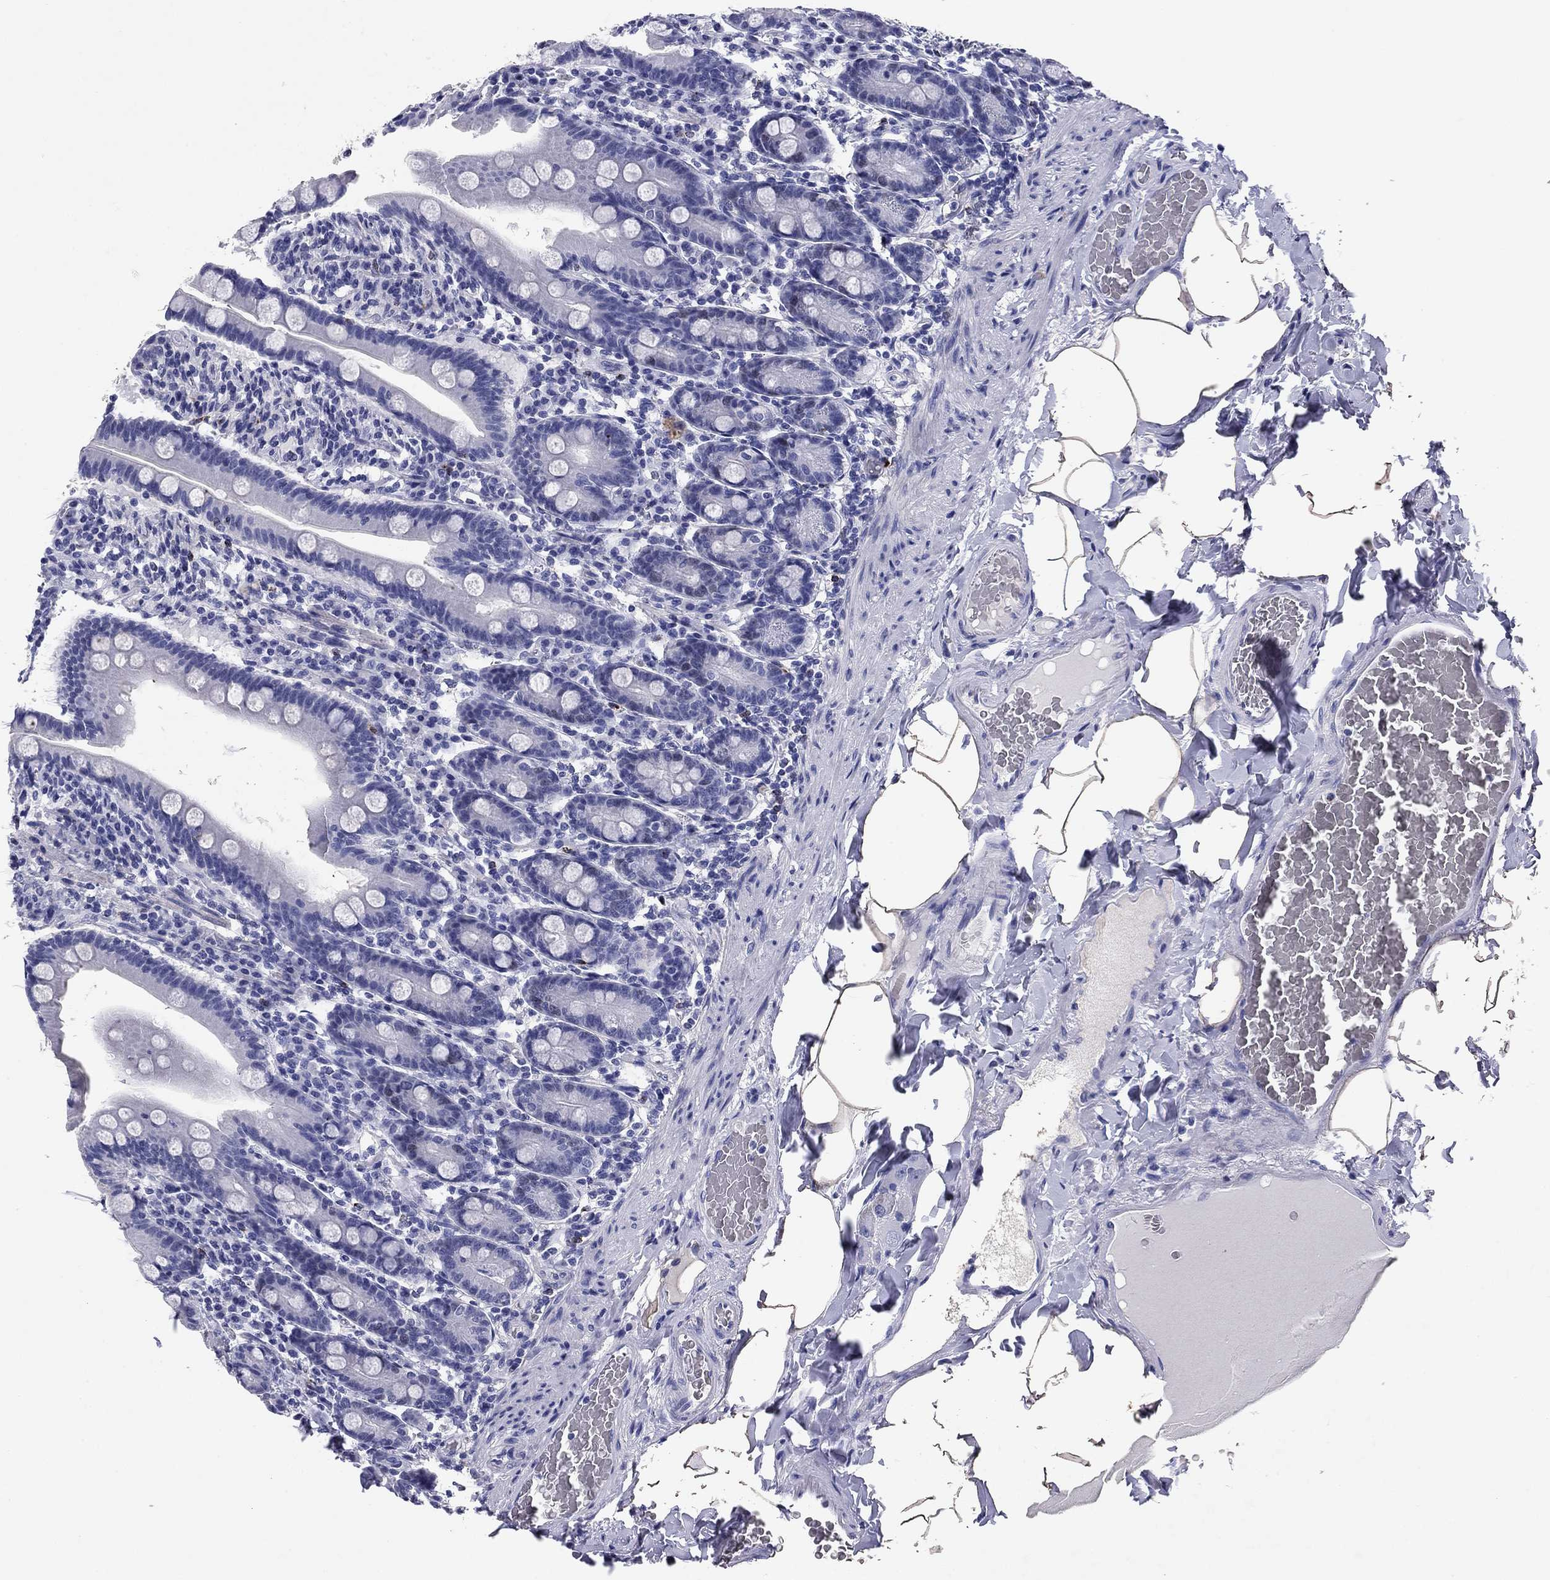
{"staining": {"intensity": "negative", "quantity": "none", "location": "none"}, "tissue": "small intestine", "cell_type": "Glandular cells", "image_type": "normal", "snomed": [{"axis": "morphology", "description": "Normal tissue, NOS"}, {"axis": "topography", "description": "Small intestine"}], "caption": "Small intestine was stained to show a protein in brown. There is no significant positivity in glandular cells. The staining was performed using DAB to visualize the protein expression in brown, while the nuclei were stained in blue with hematoxylin (Magnification: 20x).", "gene": "GZMK", "patient": {"sex": "male", "age": 66}}